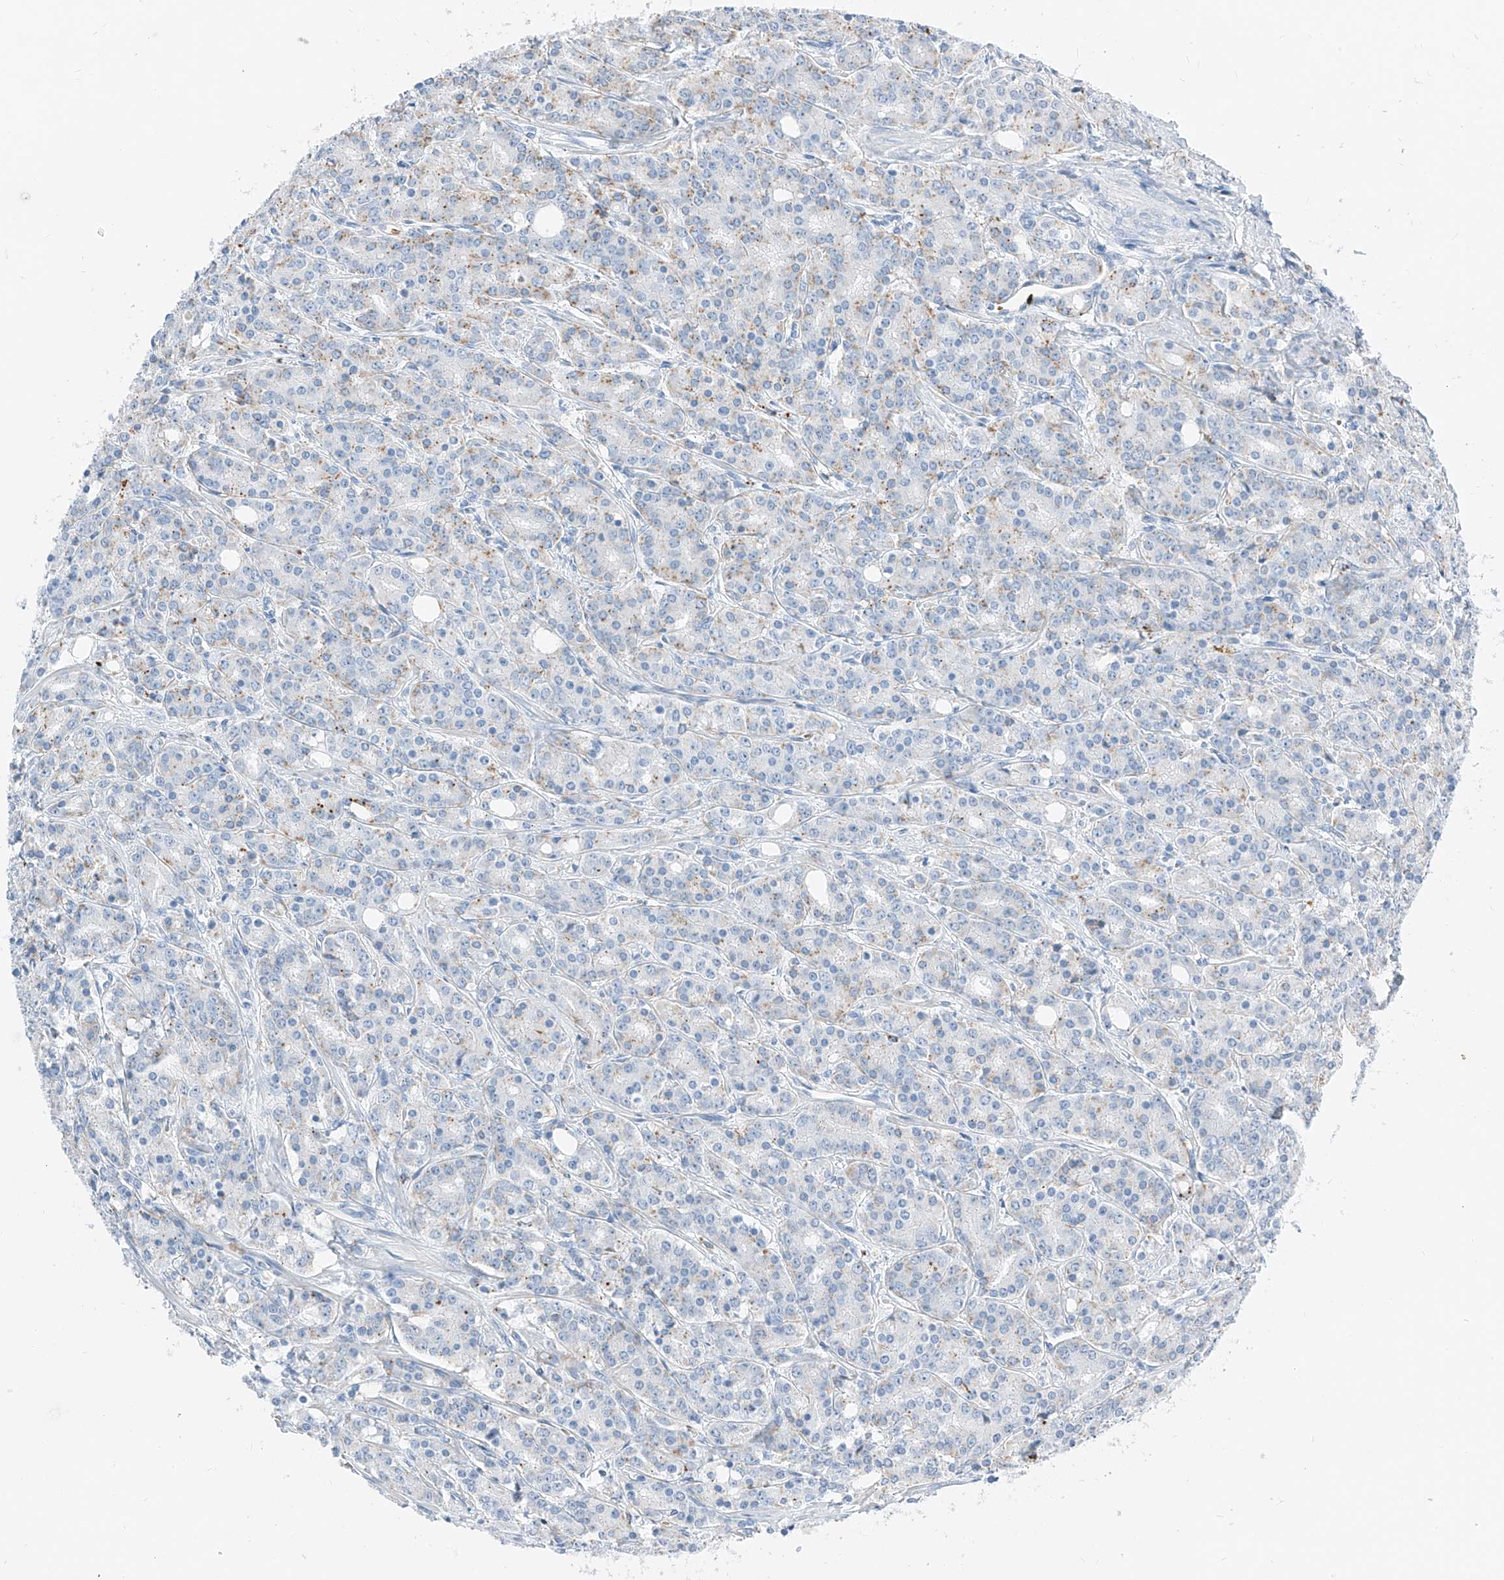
{"staining": {"intensity": "negative", "quantity": "none", "location": "none"}, "tissue": "prostate cancer", "cell_type": "Tumor cells", "image_type": "cancer", "snomed": [{"axis": "morphology", "description": "Adenocarcinoma, High grade"}, {"axis": "topography", "description": "Prostate"}], "caption": "An immunohistochemistry (IHC) micrograph of adenocarcinoma (high-grade) (prostate) is shown. There is no staining in tumor cells of adenocarcinoma (high-grade) (prostate).", "gene": "PRSS23", "patient": {"sex": "male", "age": 62}}